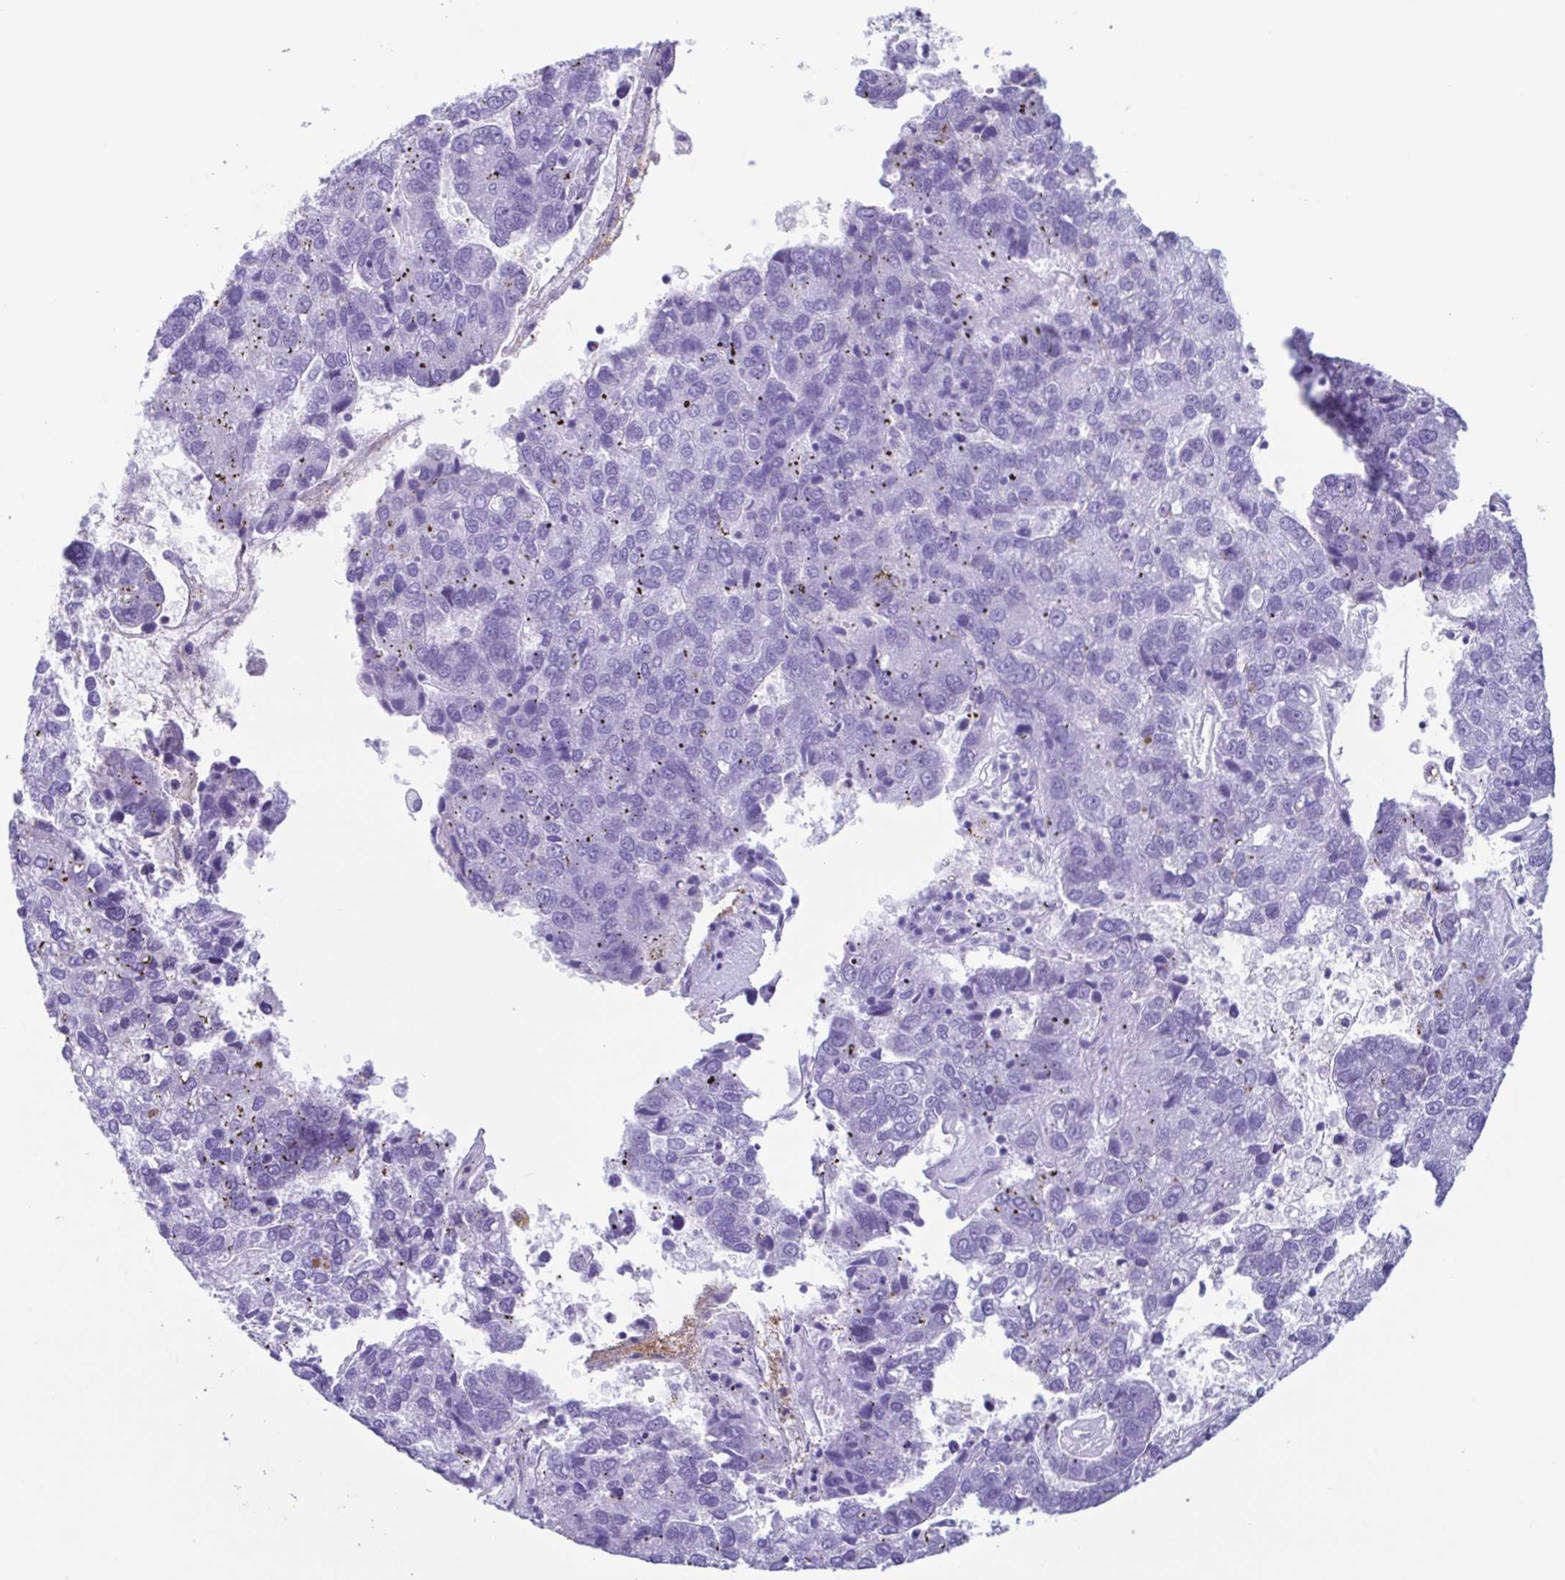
{"staining": {"intensity": "negative", "quantity": "none", "location": "none"}, "tissue": "pancreatic cancer", "cell_type": "Tumor cells", "image_type": "cancer", "snomed": [{"axis": "morphology", "description": "Adenocarcinoma, NOS"}, {"axis": "topography", "description": "Pancreas"}], "caption": "A photomicrograph of pancreatic adenocarcinoma stained for a protein displays no brown staining in tumor cells.", "gene": "CYP11B1", "patient": {"sex": "female", "age": 61}}